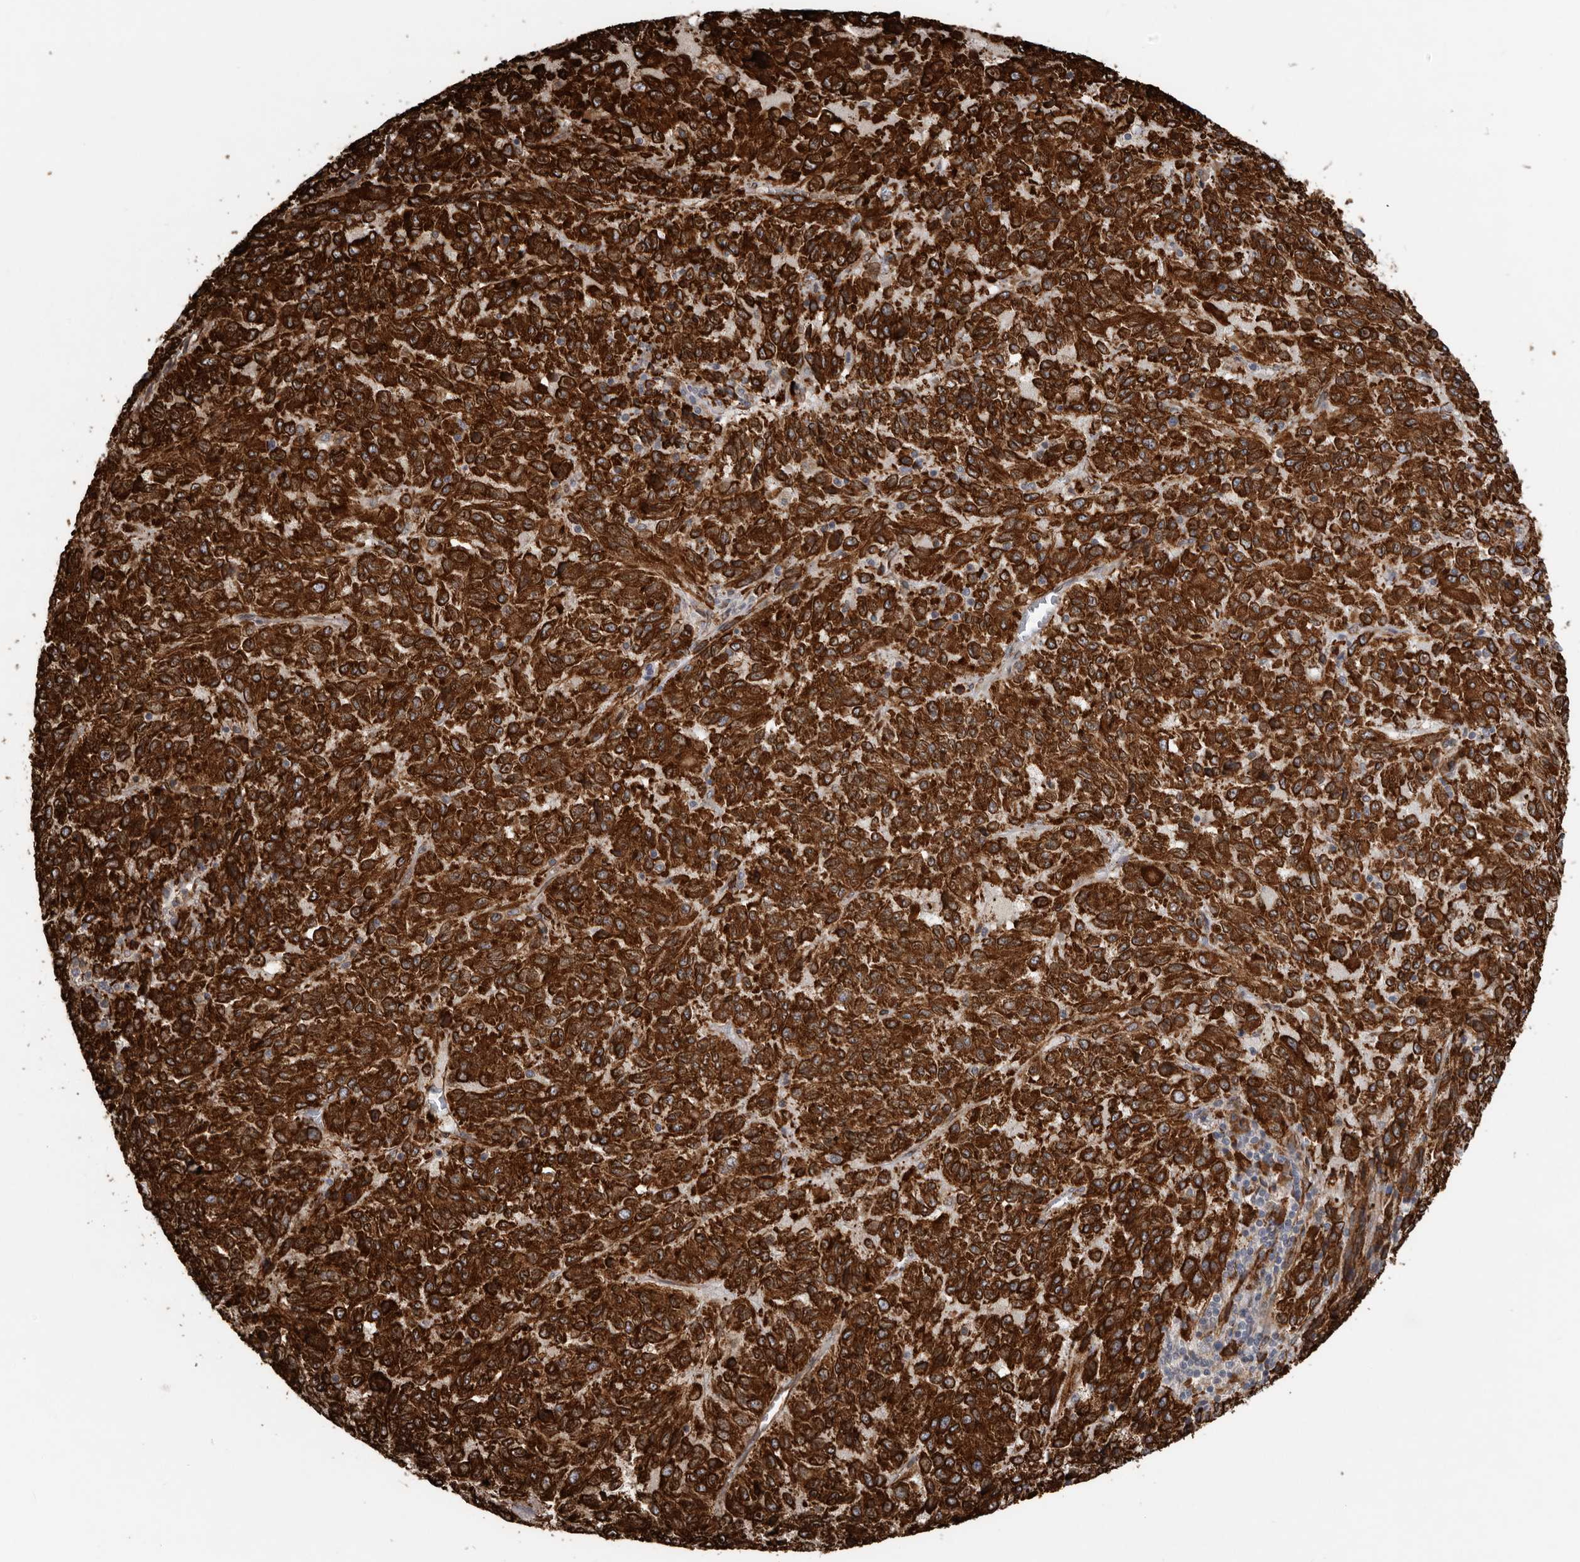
{"staining": {"intensity": "strong", "quantity": ">75%", "location": "cytoplasmic/membranous"}, "tissue": "melanoma", "cell_type": "Tumor cells", "image_type": "cancer", "snomed": [{"axis": "morphology", "description": "Malignant melanoma, Metastatic site"}, {"axis": "topography", "description": "Lung"}], "caption": "A micrograph showing strong cytoplasmic/membranous expression in about >75% of tumor cells in malignant melanoma (metastatic site), as visualized by brown immunohistochemical staining.", "gene": "CEP350", "patient": {"sex": "male", "age": 64}}